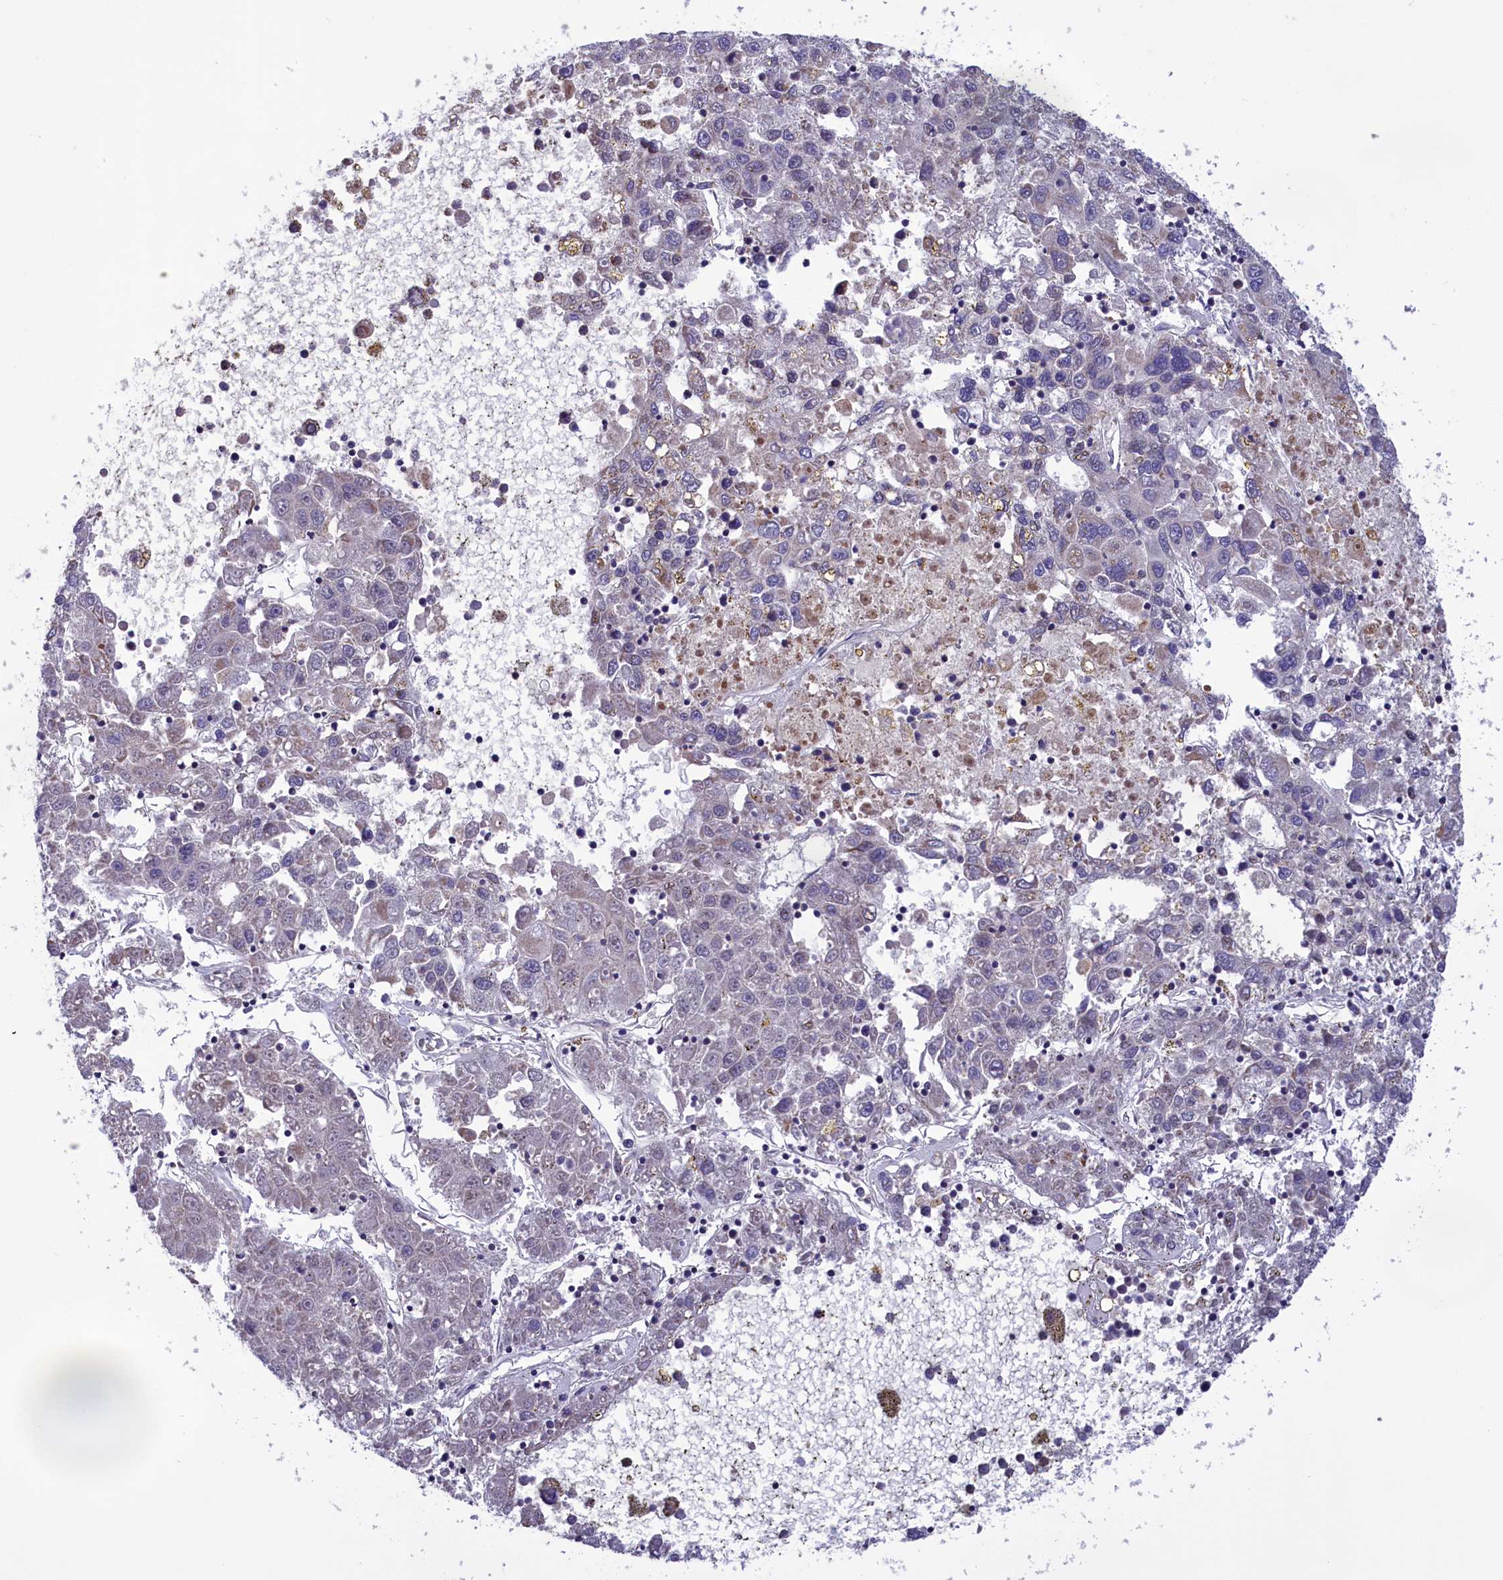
{"staining": {"intensity": "negative", "quantity": "none", "location": "none"}, "tissue": "liver cancer", "cell_type": "Tumor cells", "image_type": "cancer", "snomed": [{"axis": "morphology", "description": "Carcinoma, Hepatocellular, NOS"}, {"axis": "topography", "description": "Liver"}], "caption": "Tumor cells show no significant protein positivity in liver hepatocellular carcinoma.", "gene": "AMDHD2", "patient": {"sex": "male", "age": 49}}